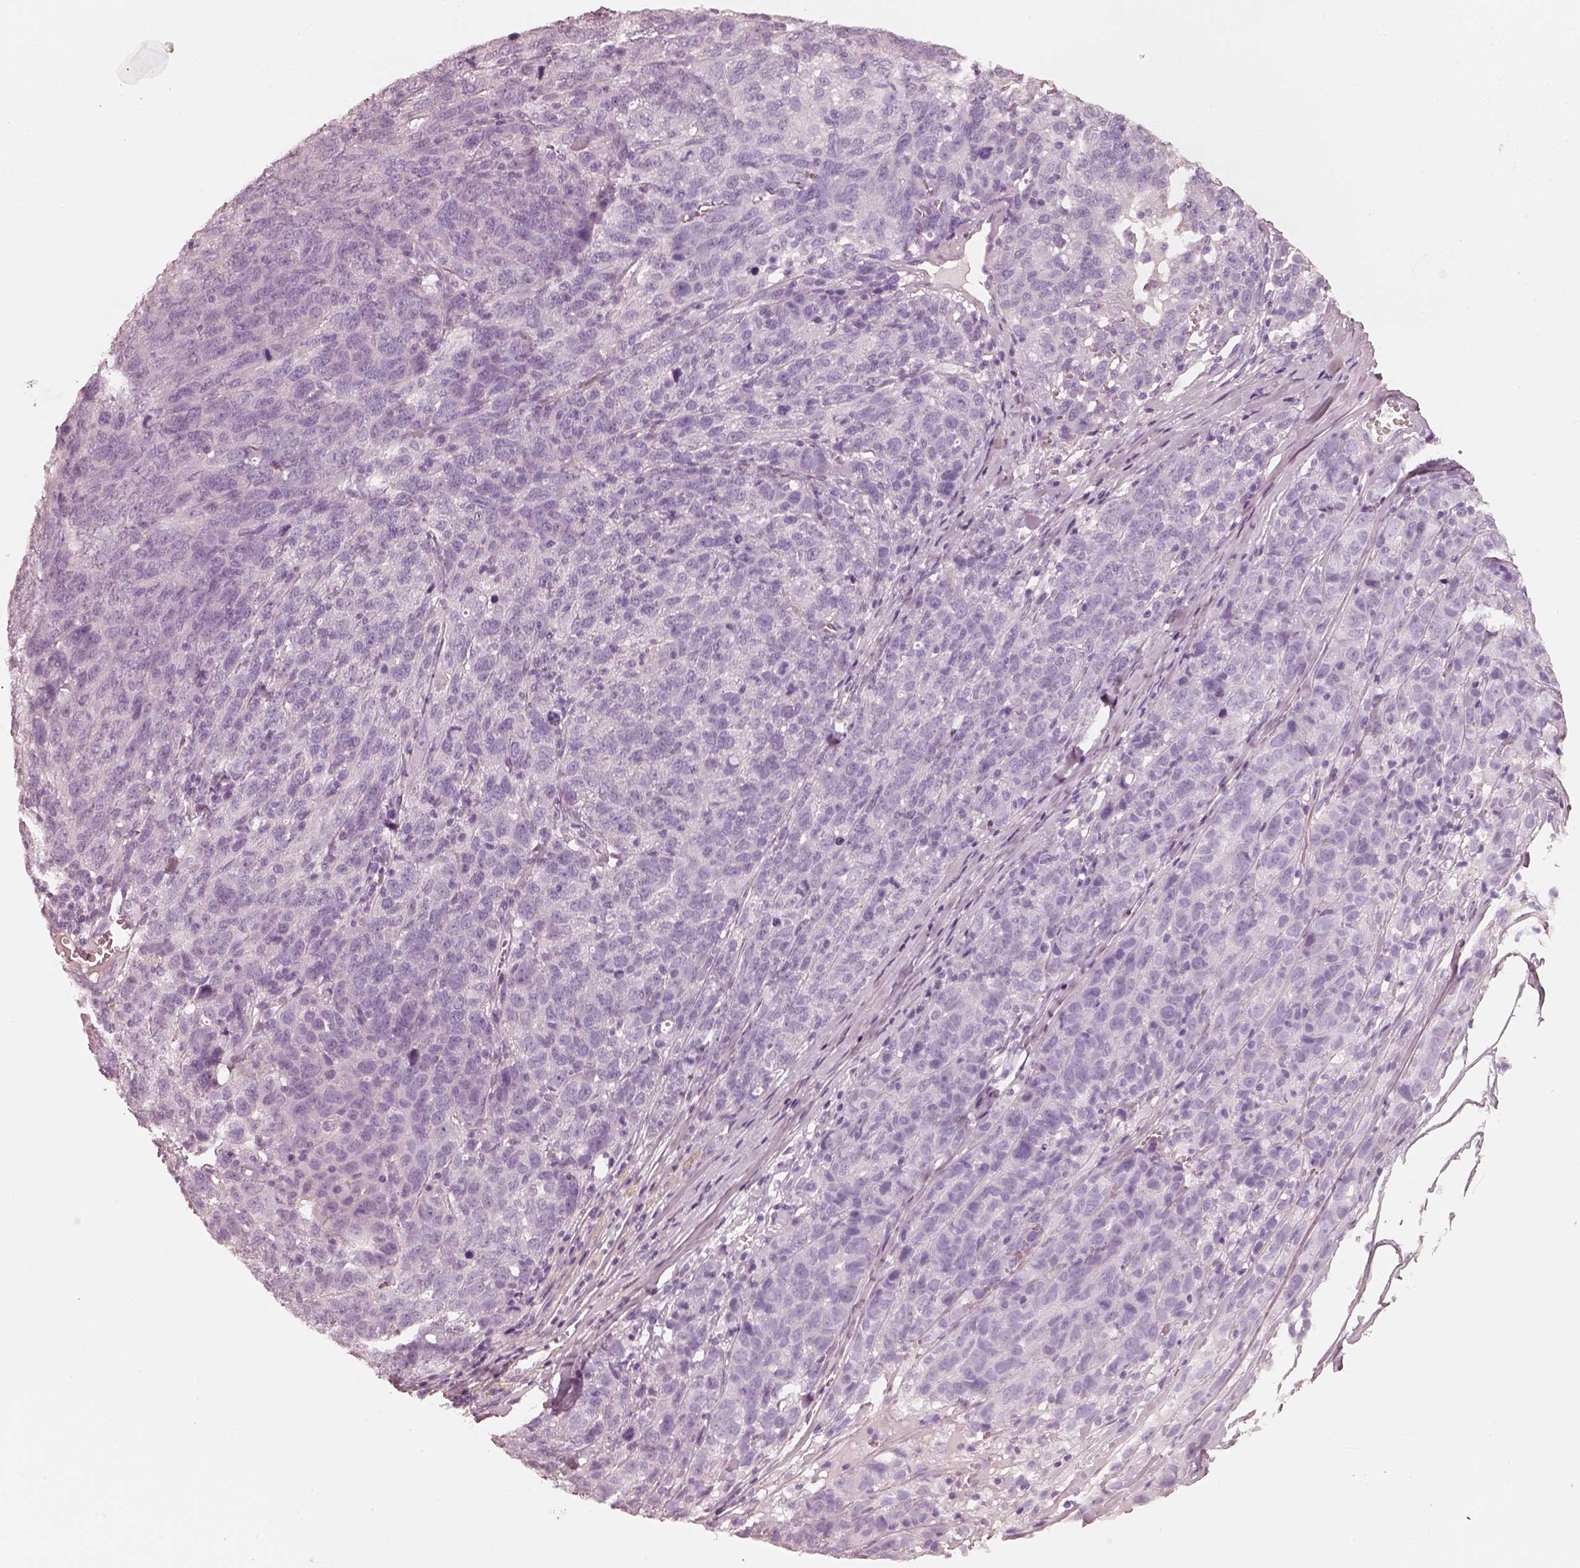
{"staining": {"intensity": "negative", "quantity": "none", "location": "none"}, "tissue": "ovarian cancer", "cell_type": "Tumor cells", "image_type": "cancer", "snomed": [{"axis": "morphology", "description": "Cystadenocarcinoma, serous, NOS"}, {"axis": "topography", "description": "Ovary"}], "caption": "Protein analysis of ovarian cancer exhibits no significant expression in tumor cells.", "gene": "RS1", "patient": {"sex": "female", "age": 71}}